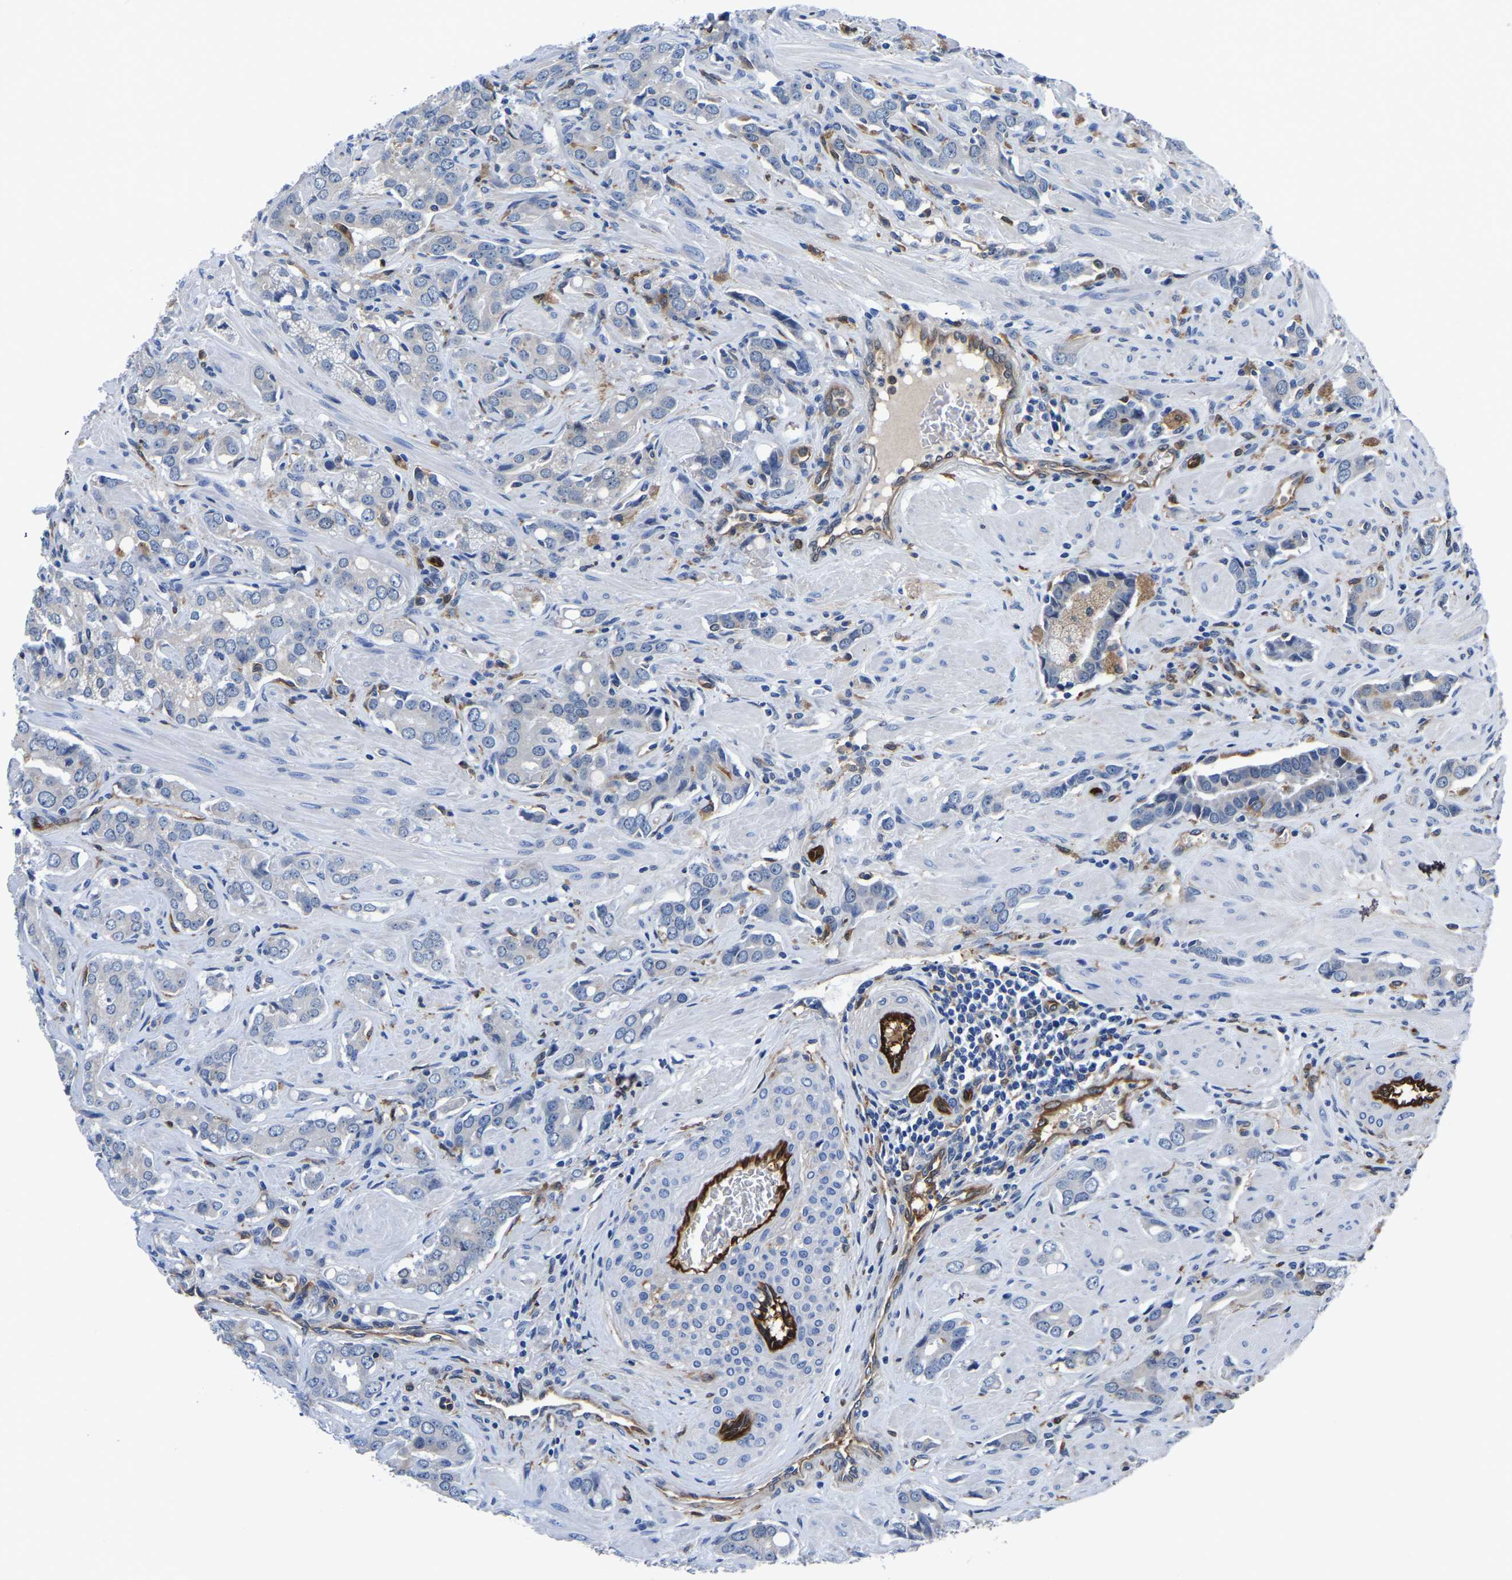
{"staining": {"intensity": "negative", "quantity": "none", "location": "none"}, "tissue": "prostate cancer", "cell_type": "Tumor cells", "image_type": "cancer", "snomed": [{"axis": "morphology", "description": "Adenocarcinoma, High grade"}, {"axis": "topography", "description": "Prostate"}], "caption": "Tumor cells are negative for brown protein staining in prostate cancer.", "gene": "ATG2B", "patient": {"sex": "male", "age": 52}}